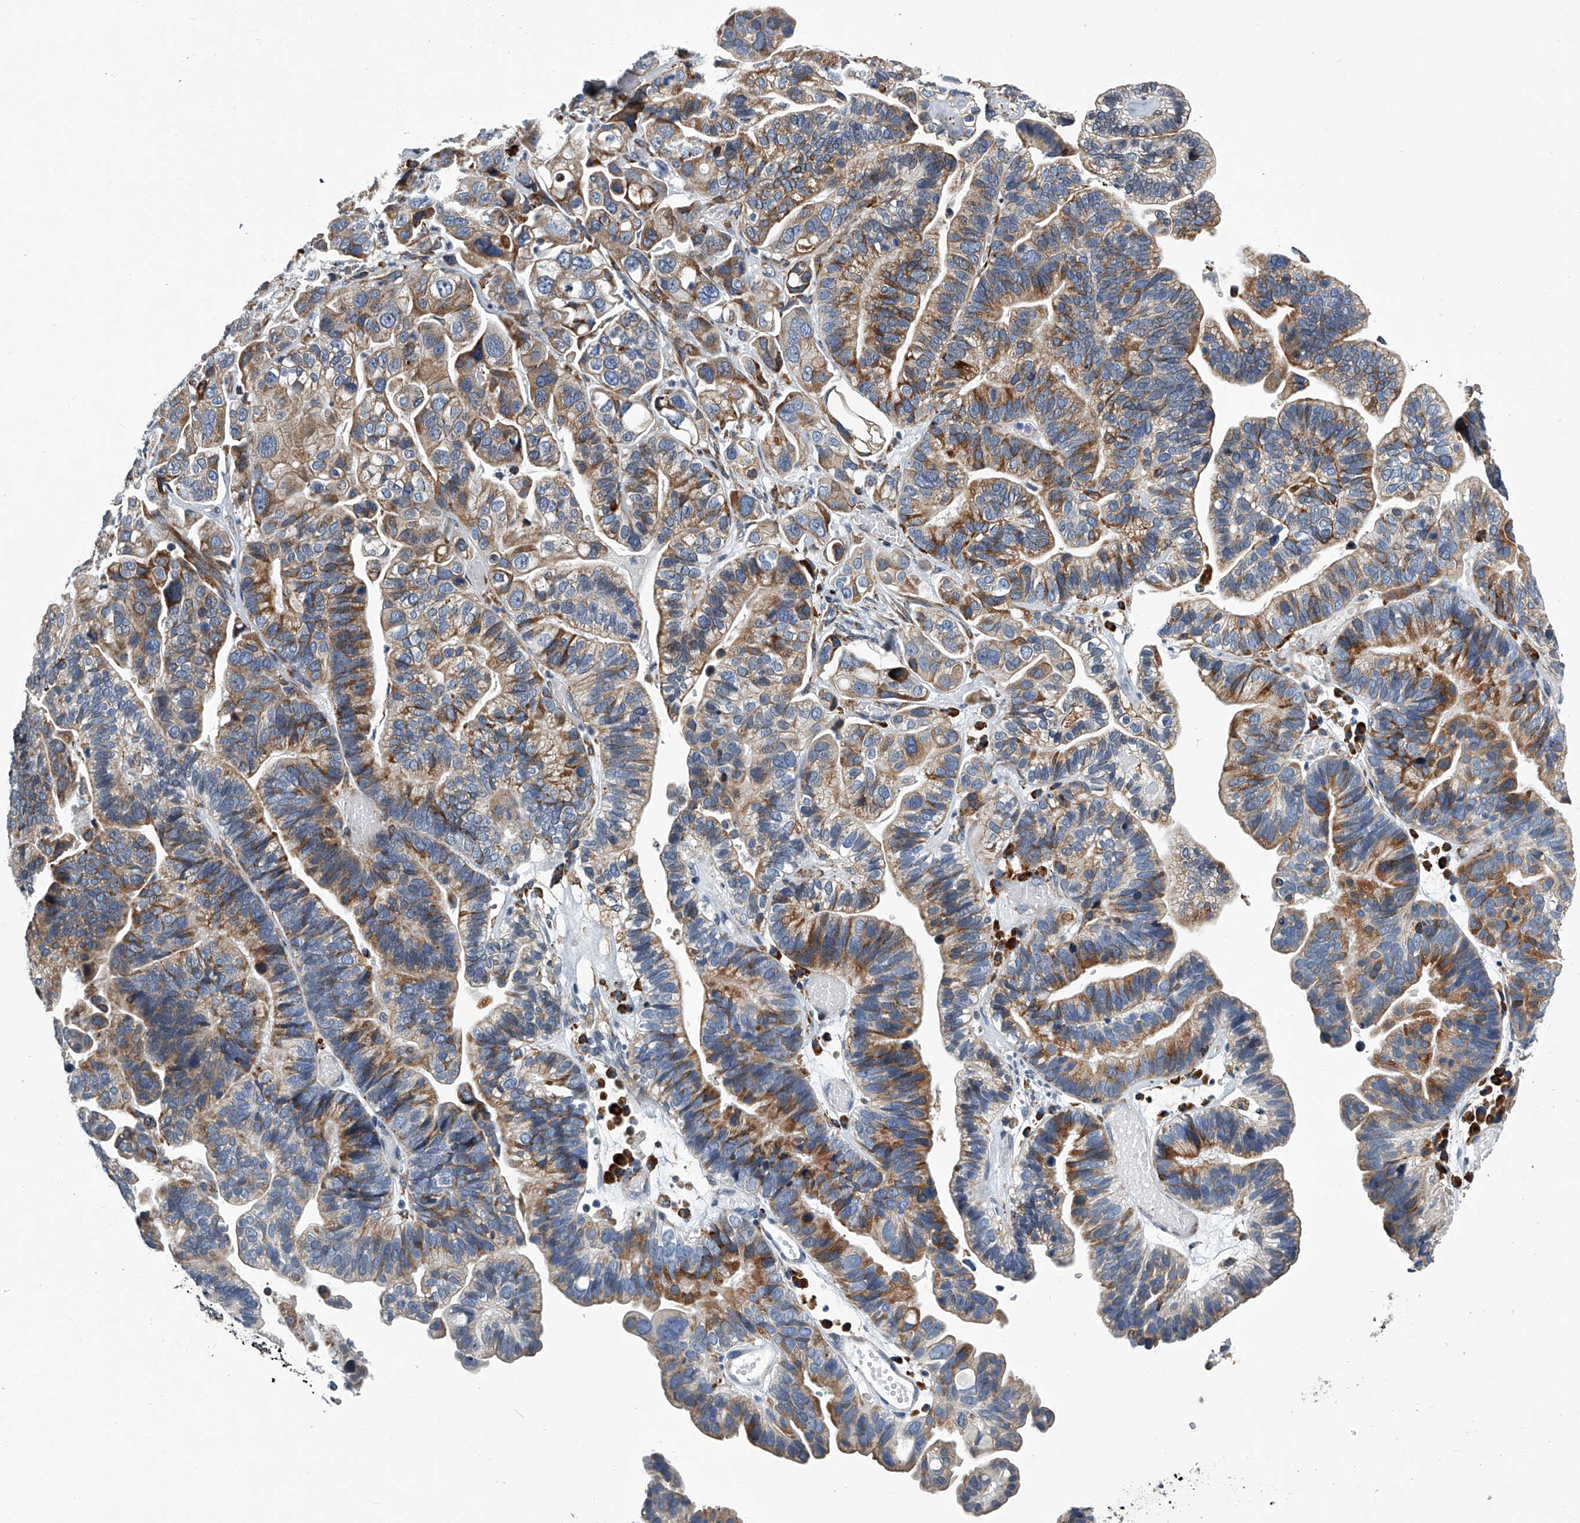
{"staining": {"intensity": "moderate", "quantity": ">75%", "location": "cytoplasmic/membranous"}, "tissue": "ovarian cancer", "cell_type": "Tumor cells", "image_type": "cancer", "snomed": [{"axis": "morphology", "description": "Cystadenocarcinoma, serous, NOS"}, {"axis": "topography", "description": "Ovary"}], "caption": "Protein expression analysis of ovarian cancer reveals moderate cytoplasmic/membranous staining in approximately >75% of tumor cells.", "gene": "TMEM63C", "patient": {"sex": "female", "age": 56}}